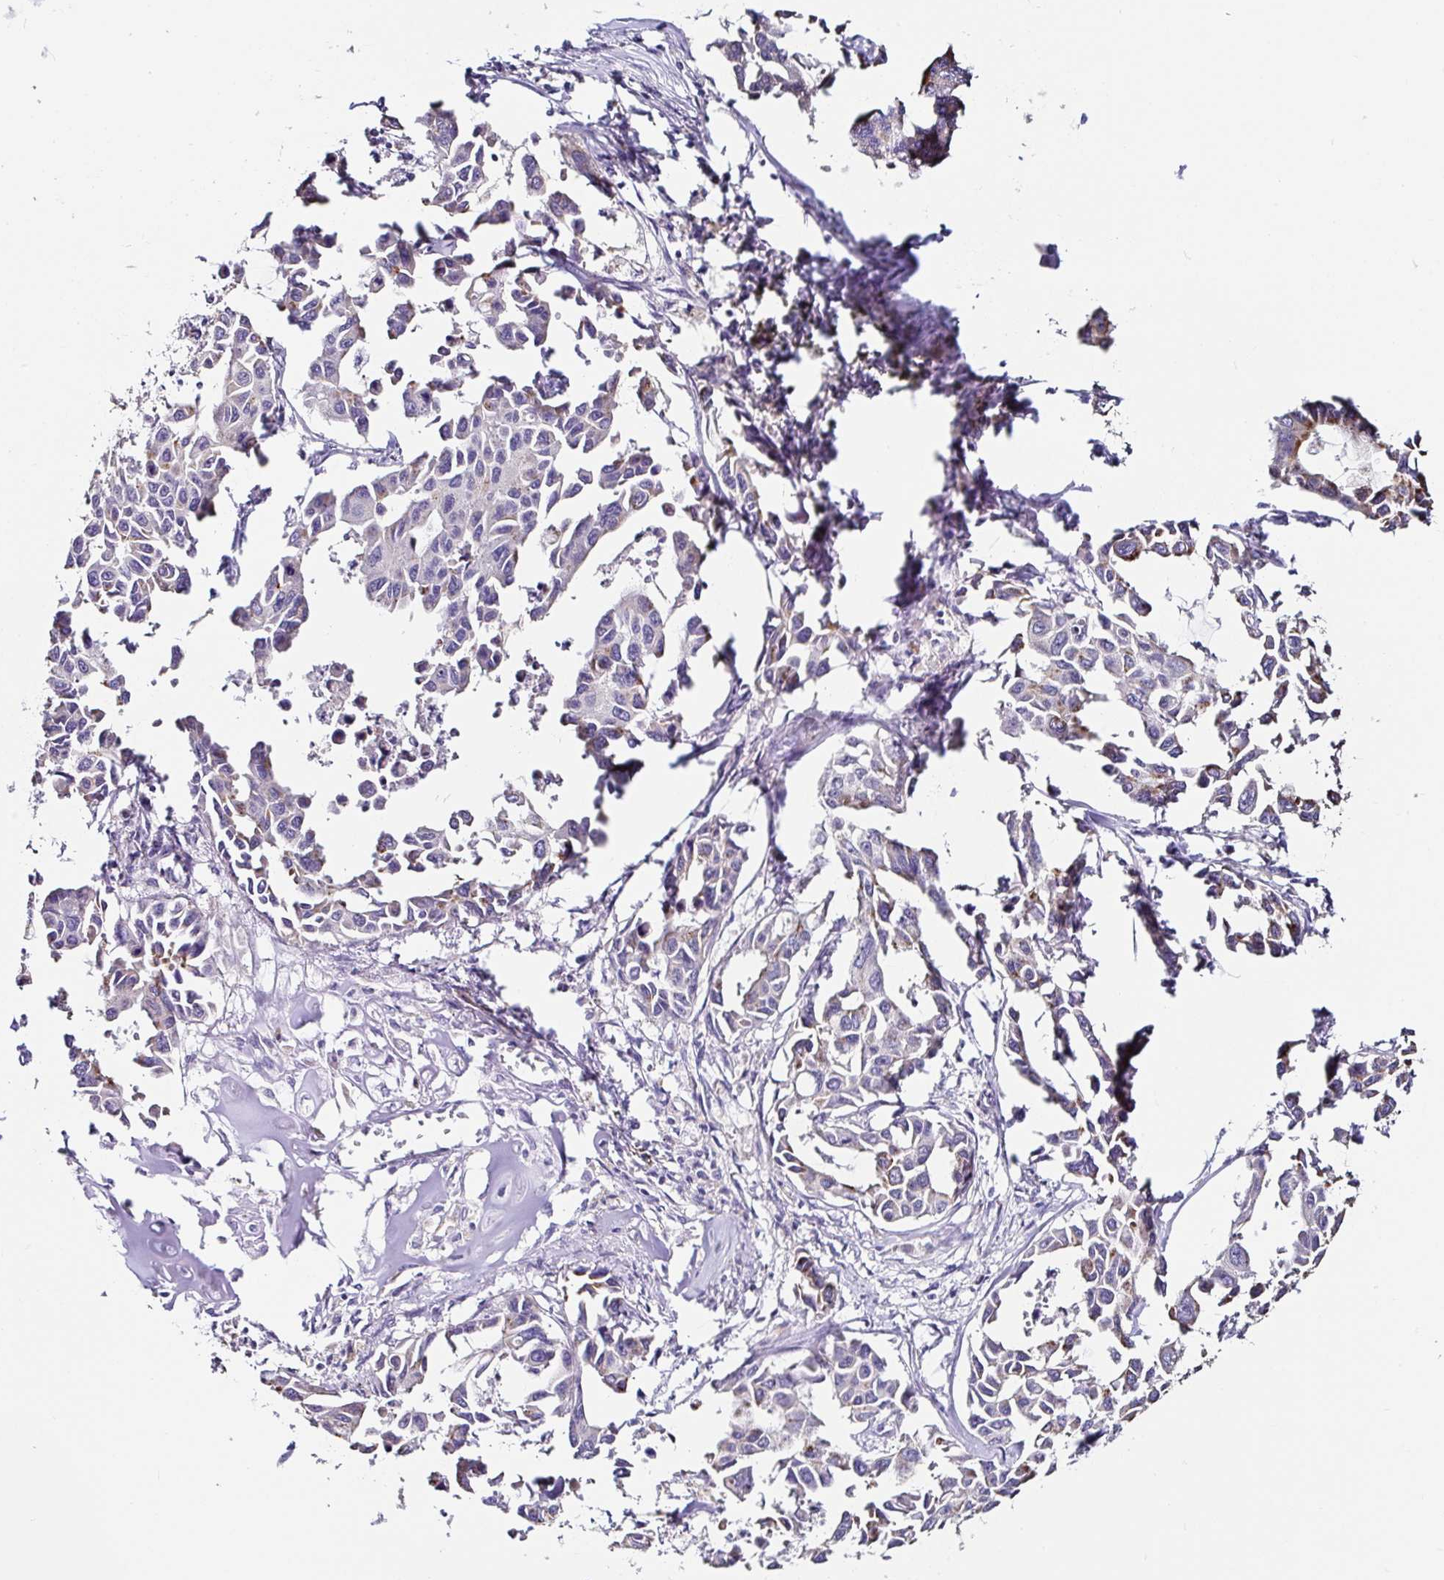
{"staining": {"intensity": "negative", "quantity": "none", "location": "none"}, "tissue": "lung cancer", "cell_type": "Tumor cells", "image_type": "cancer", "snomed": [{"axis": "morphology", "description": "Adenocarcinoma, NOS"}, {"axis": "topography", "description": "Lung"}], "caption": "Lung adenocarcinoma was stained to show a protein in brown. There is no significant expression in tumor cells. The staining was performed using DAB to visualize the protein expression in brown, while the nuclei were stained in blue with hematoxylin (Magnification: 20x).", "gene": "TMPRSS11E", "patient": {"sex": "male", "age": 64}}